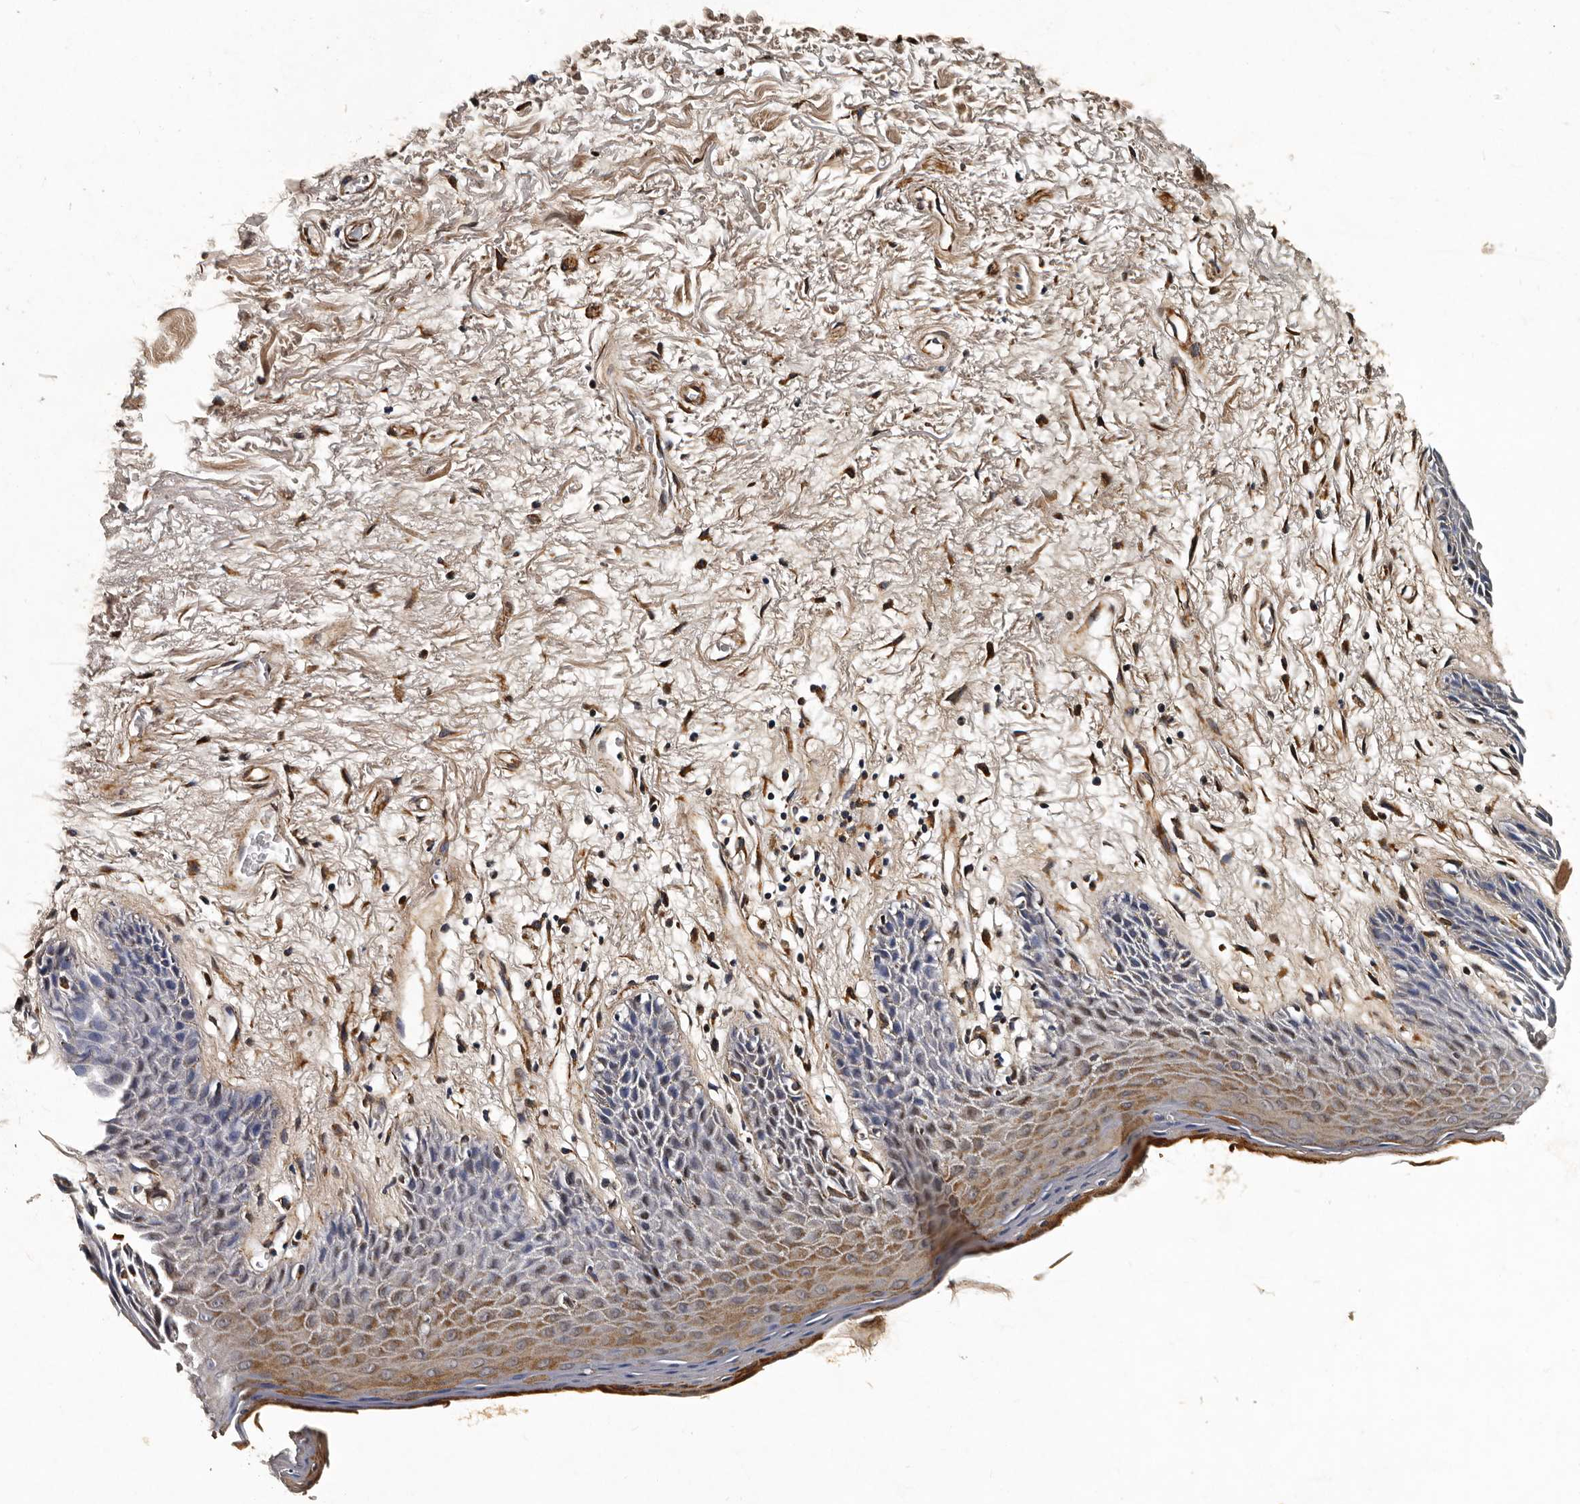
{"staining": {"intensity": "moderate", "quantity": "<25%", "location": "cytoplasmic/membranous"}, "tissue": "skin", "cell_type": "Epidermal cells", "image_type": "normal", "snomed": [{"axis": "morphology", "description": "Normal tissue, NOS"}, {"axis": "topography", "description": "Anal"}], "caption": "Protein staining exhibits moderate cytoplasmic/membranous expression in approximately <25% of epidermal cells in benign skin. (DAB (3,3'-diaminobenzidine) IHC with brightfield microscopy, high magnification).", "gene": "CPNE3", "patient": {"sex": "male", "age": 74}}